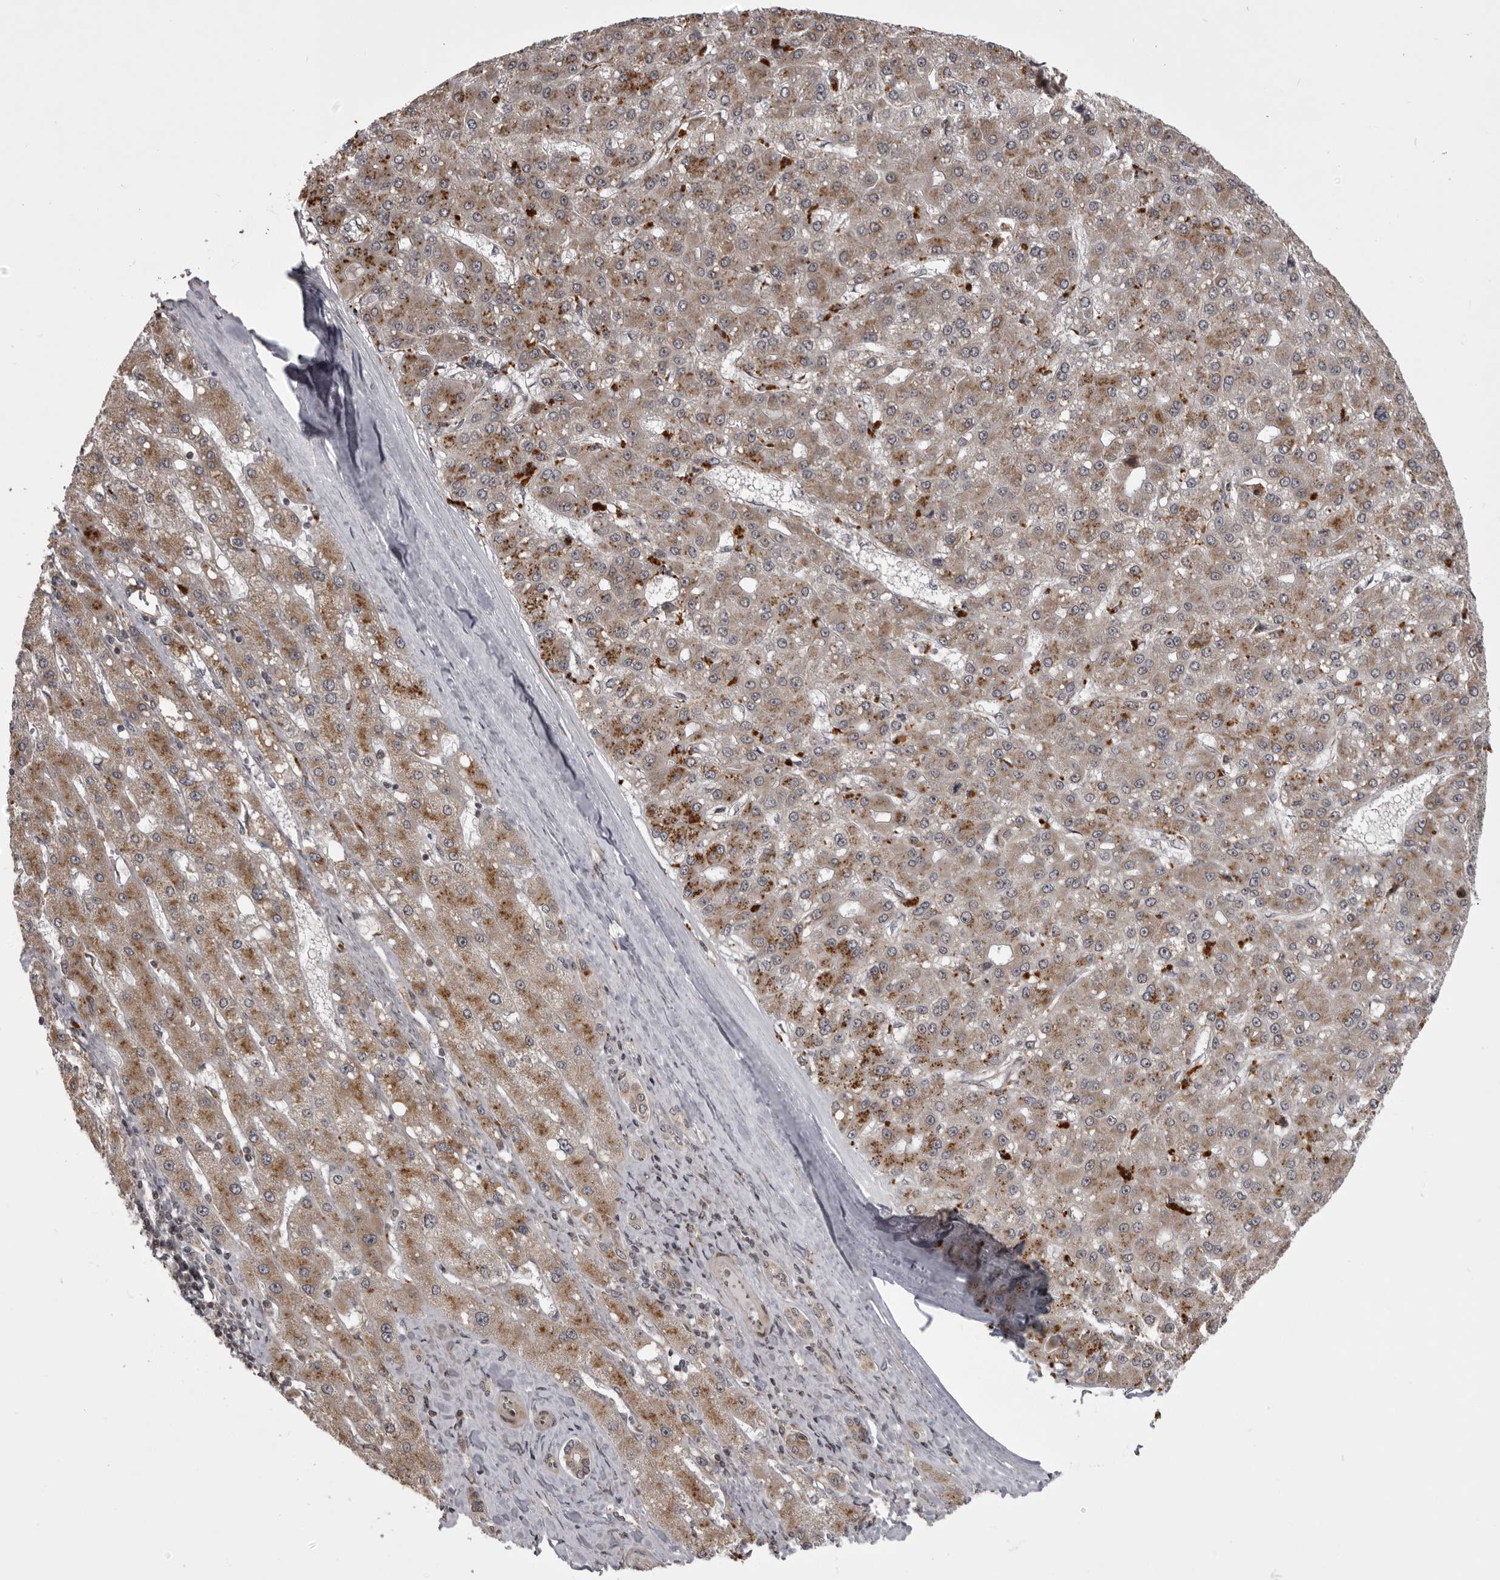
{"staining": {"intensity": "moderate", "quantity": ">75%", "location": "cytoplasmic/membranous"}, "tissue": "liver cancer", "cell_type": "Tumor cells", "image_type": "cancer", "snomed": [{"axis": "morphology", "description": "Carcinoma, Hepatocellular, NOS"}, {"axis": "topography", "description": "Liver"}], "caption": "This histopathology image reveals immunohistochemistry staining of human liver hepatocellular carcinoma, with medium moderate cytoplasmic/membranous positivity in approximately >75% of tumor cells.", "gene": "C1orf109", "patient": {"sex": "male", "age": 67}}